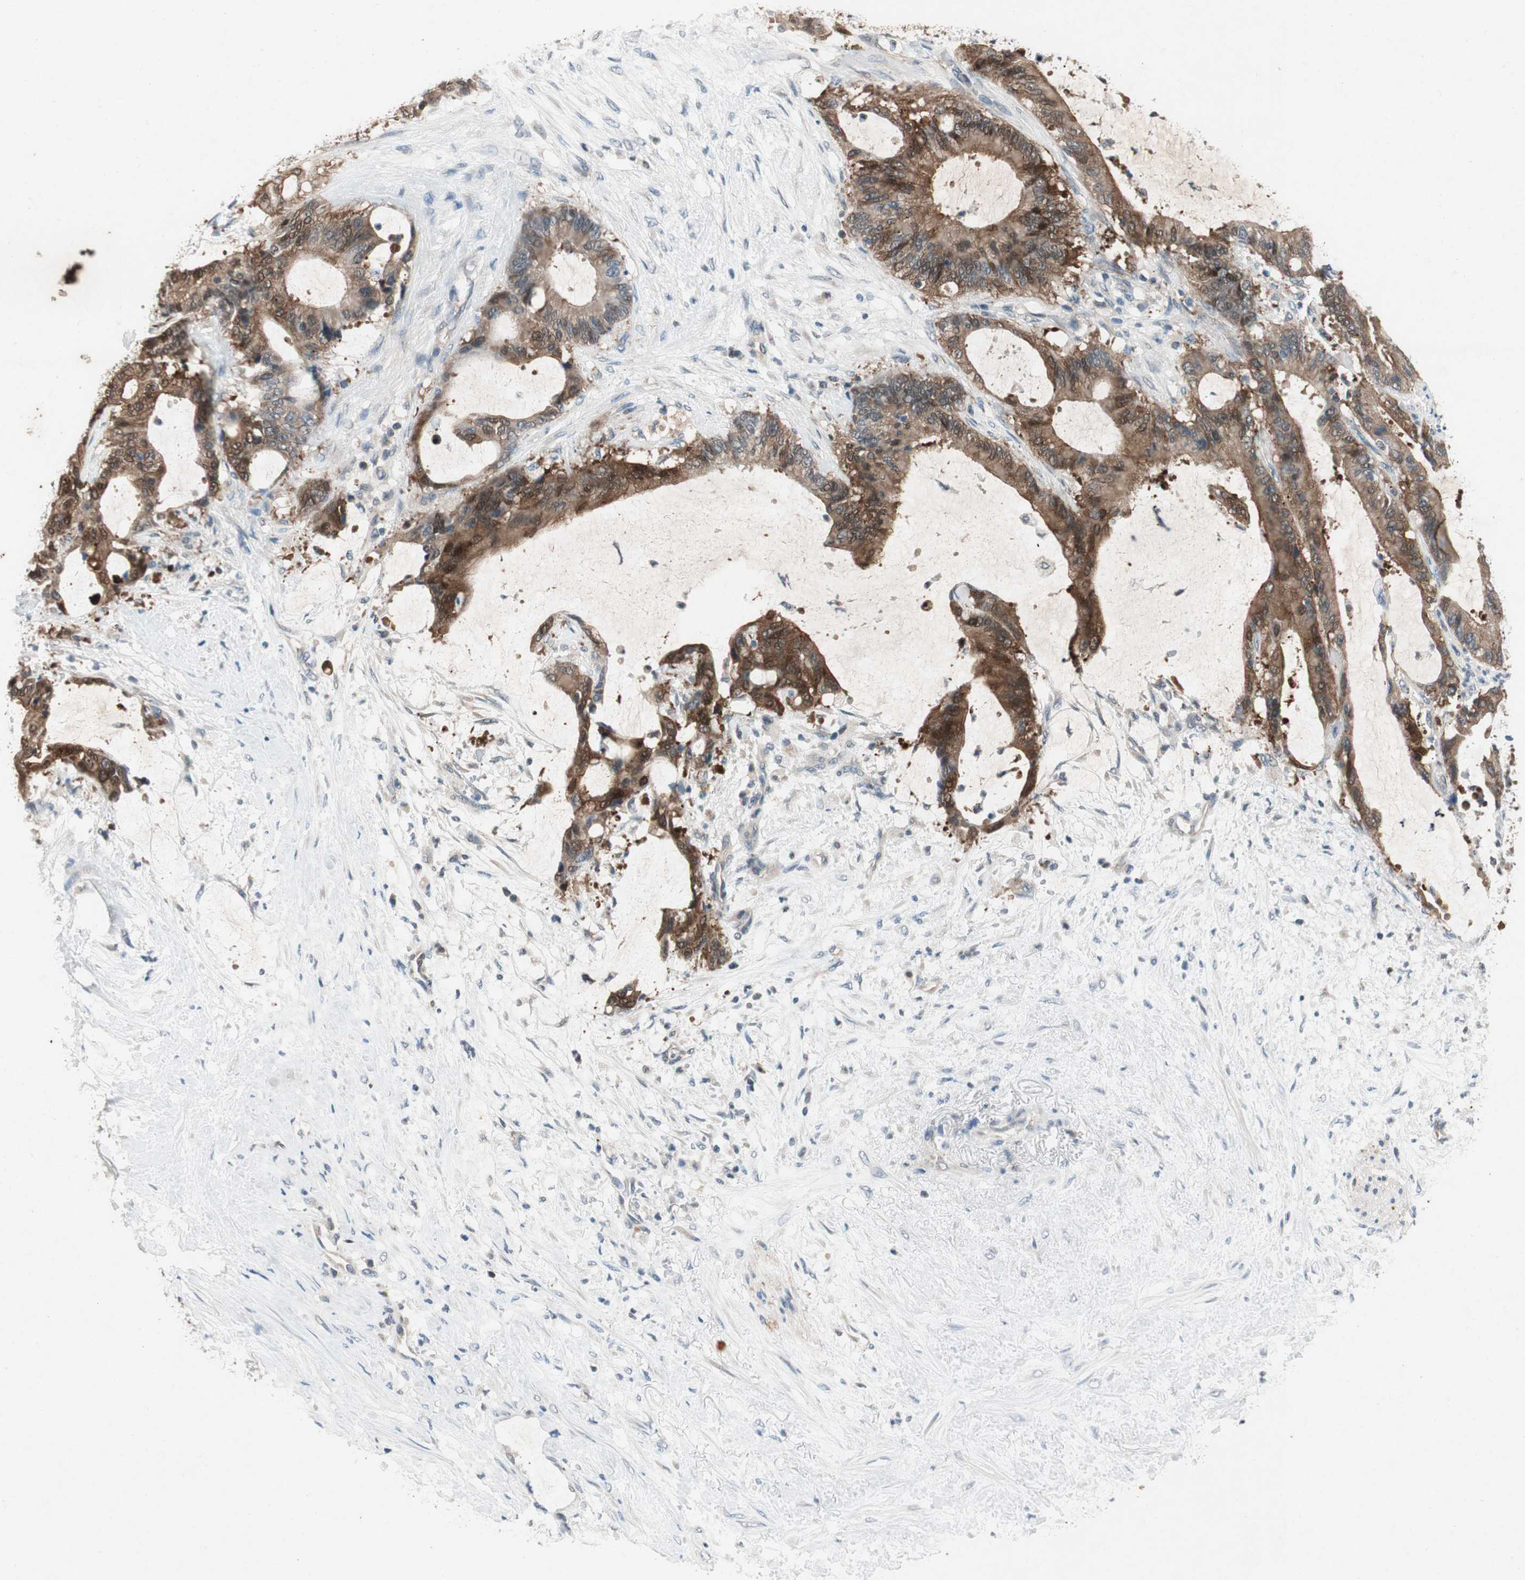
{"staining": {"intensity": "moderate", "quantity": "25%-75%", "location": "cytoplasmic/membranous,nuclear"}, "tissue": "liver cancer", "cell_type": "Tumor cells", "image_type": "cancer", "snomed": [{"axis": "morphology", "description": "Cholangiocarcinoma"}, {"axis": "topography", "description": "Liver"}], "caption": "Brown immunohistochemical staining in human cholangiocarcinoma (liver) shows moderate cytoplasmic/membranous and nuclear positivity in about 25%-75% of tumor cells. Nuclei are stained in blue.", "gene": "SERPINB5", "patient": {"sex": "female", "age": 73}}